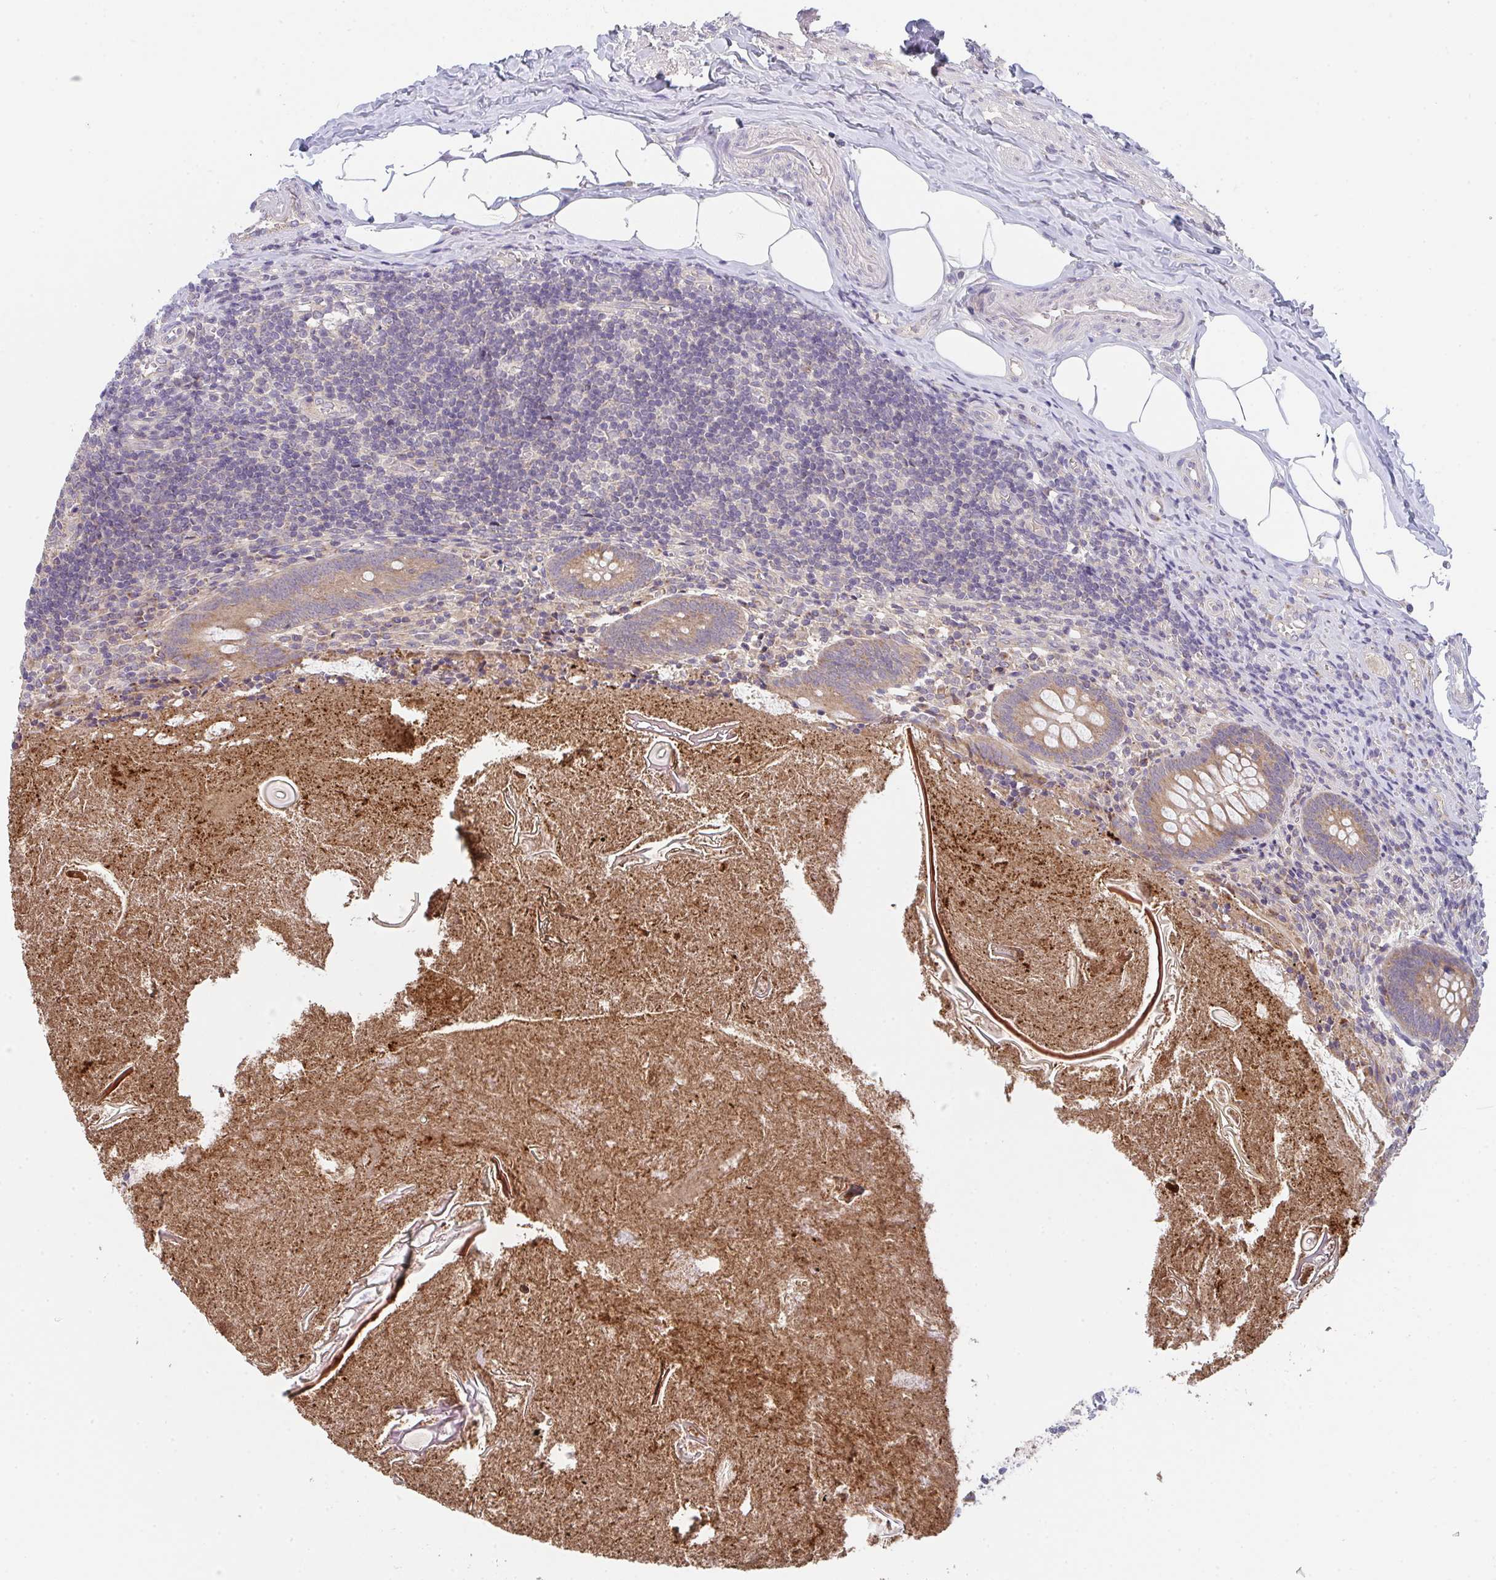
{"staining": {"intensity": "weak", "quantity": ">75%", "location": "cytoplasmic/membranous"}, "tissue": "appendix", "cell_type": "Glandular cells", "image_type": "normal", "snomed": [{"axis": "morphology", "description": "Normal tissue, NOS"}, {"axis": "topography", "description": "Appendix"}], "caption": "A low amount of weak cytoplasmic/membranous staining is appreciated in approximately >75% of glandular cells in benign appendix. (DAB (3,3'-diaminobenzidine) IHC with brightfield microscopy, high magnification).", "gene": "TSPAN31", "patient": {"sex": "female", "age": 17}}